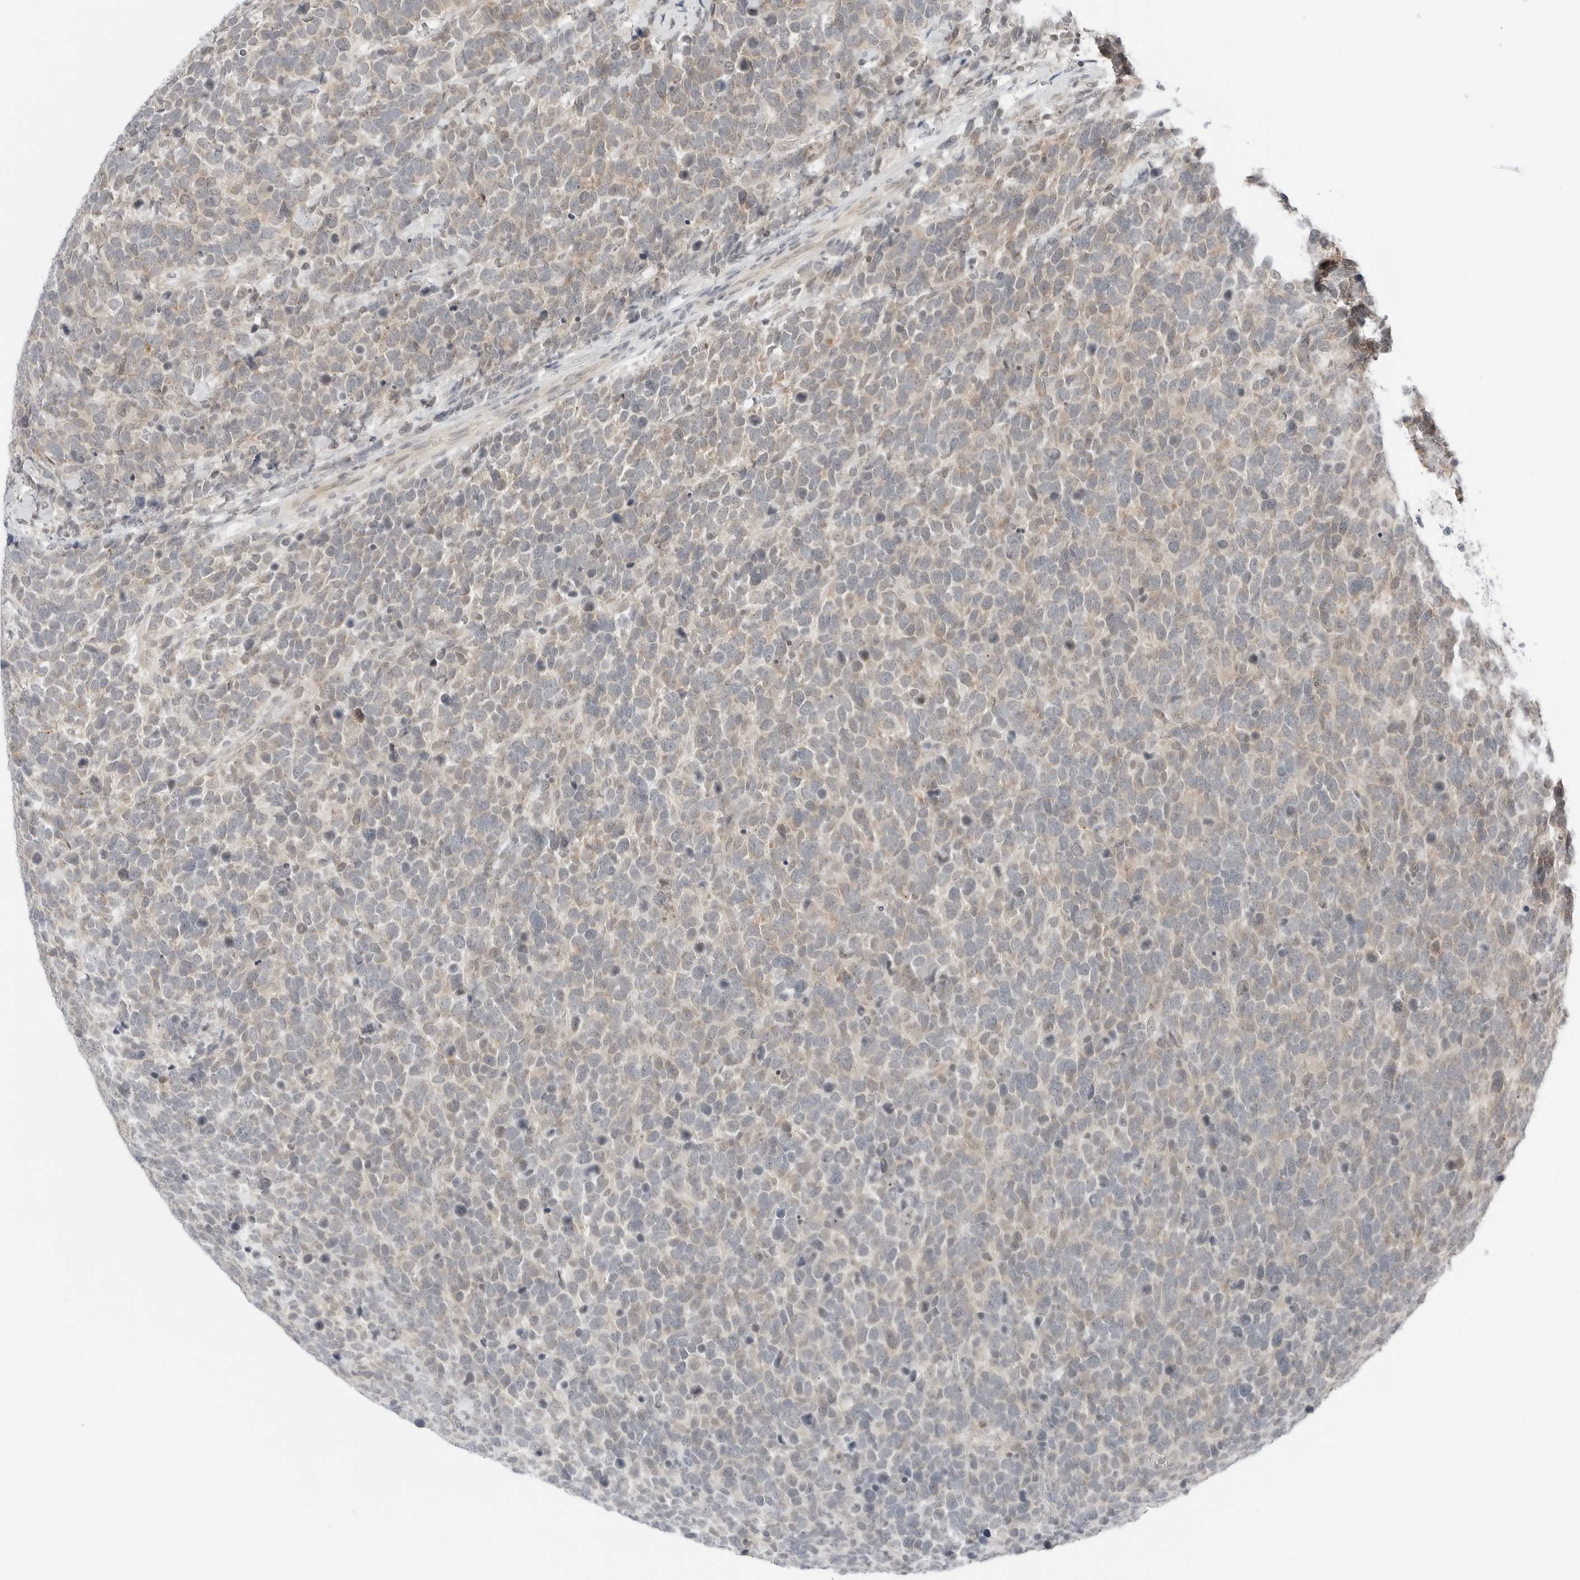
{"staining": {"intensity": "weak", "quantity": "<25%", "location": "cytoplasmic/membranous"}, "tissue": "urothelial cancer", "cell_type": "Tumor cells", "image_type": "cancer", "snomed": [{"axis": "morphology", "description": "Urothelial carcinoma, High grade"}, {"axis": "topography", "description": "Urinary bladder"}], "caption": "Tumor cells show no significant protein expression in high-grade urothelial carcinoma.", "gene": "IQCC", "patient": {"sex": "female", "age": 82}}